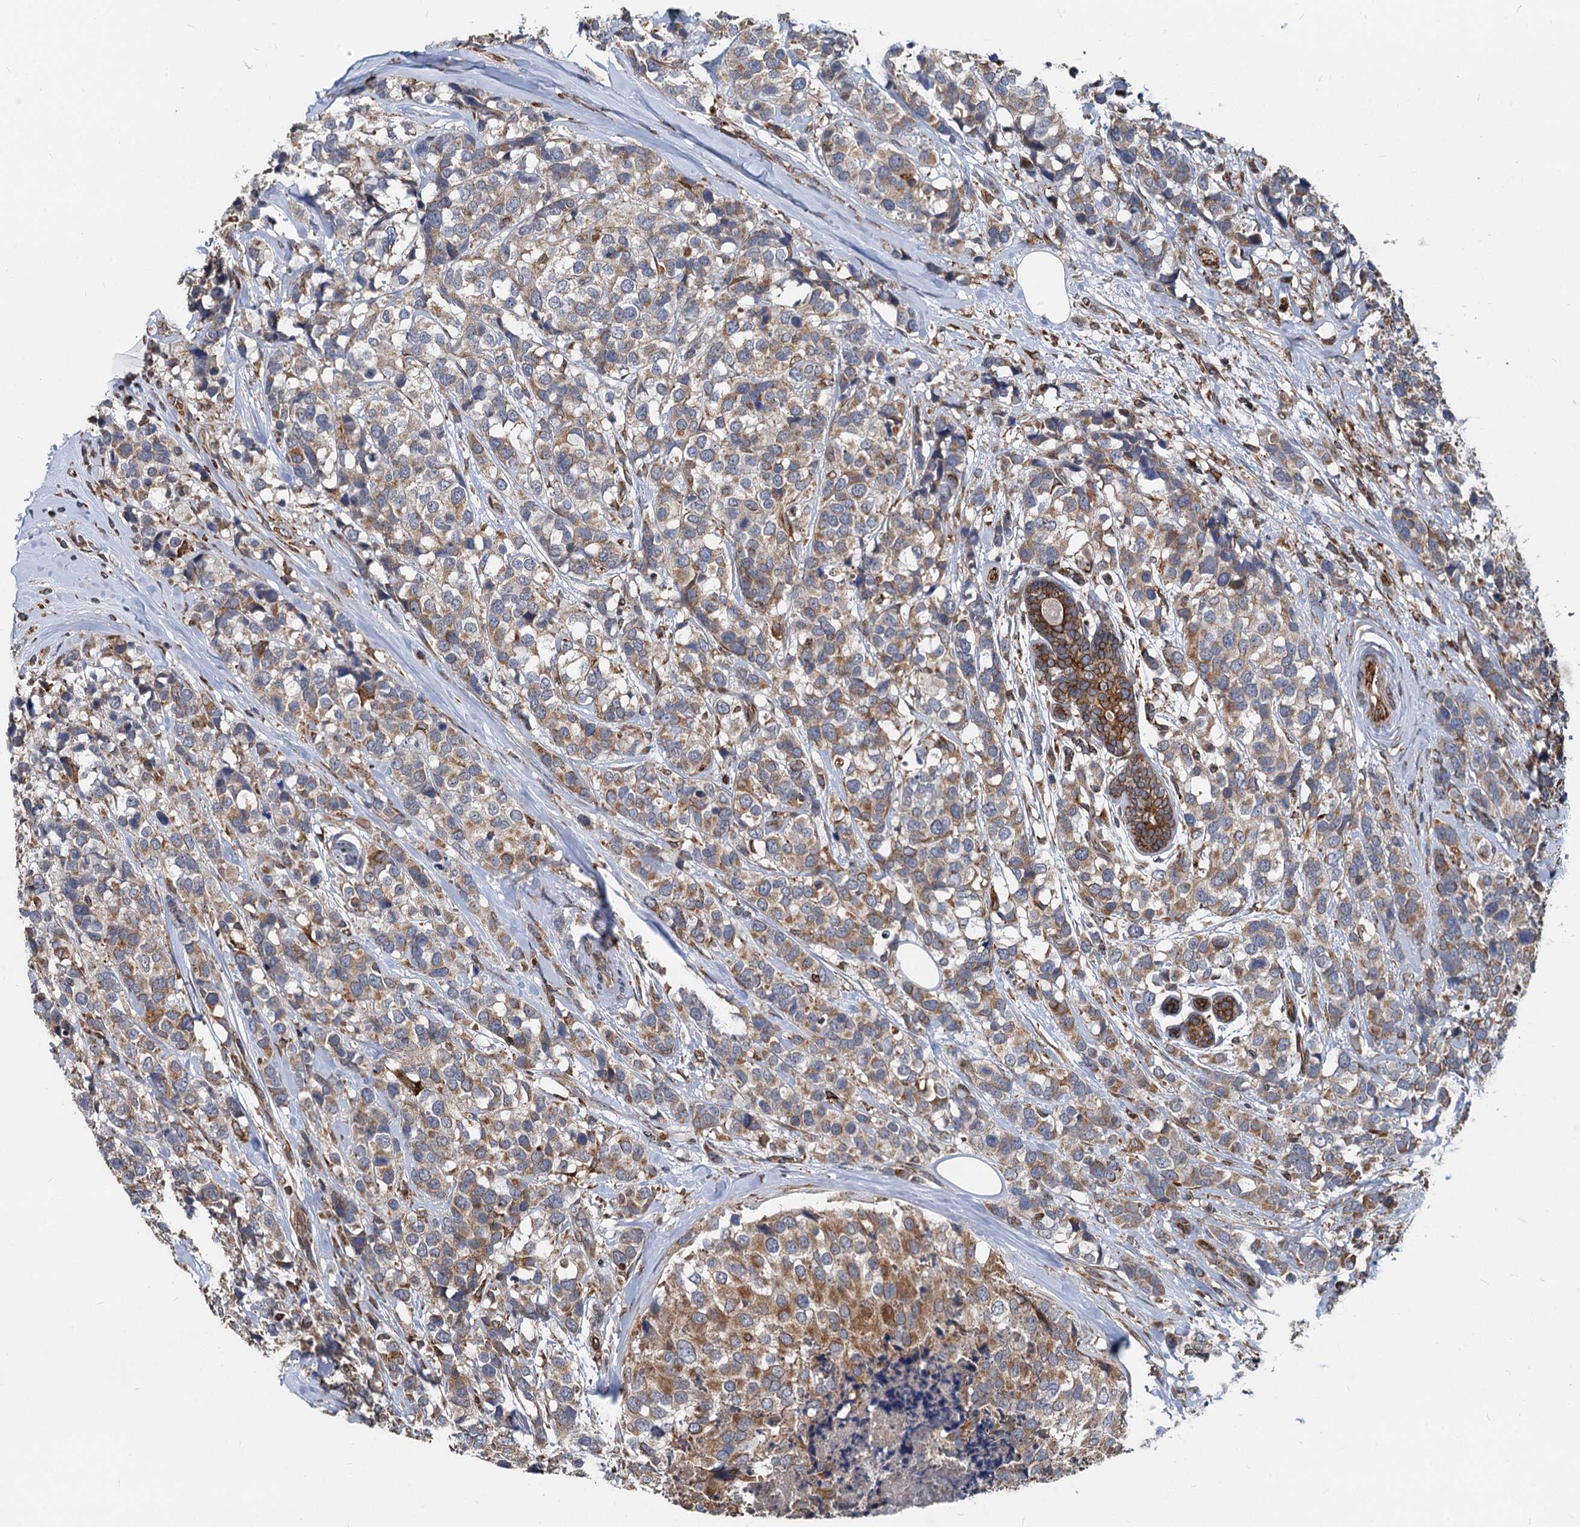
{"staining": {"intensity": "moderate", "quantity": ">75%", "location": "cytoplasmic/membranous"}, "tissue": "breast cancer", "cell_type": "Tumor cells", "image_type": "cancer", "snomed": [{"axis": "morphology", "description": "Lobular carcinoma"}, {"axis": "topography", "description": "Breast"}], "caption": "Breast lobular carcinoma stained with a brown dye exhibits moderate cytoplasmic/membranous positive expression in approximately >75% of tumor cells.", "gene": "STIM1", "patient": {"sex": "female", "age": 59}}